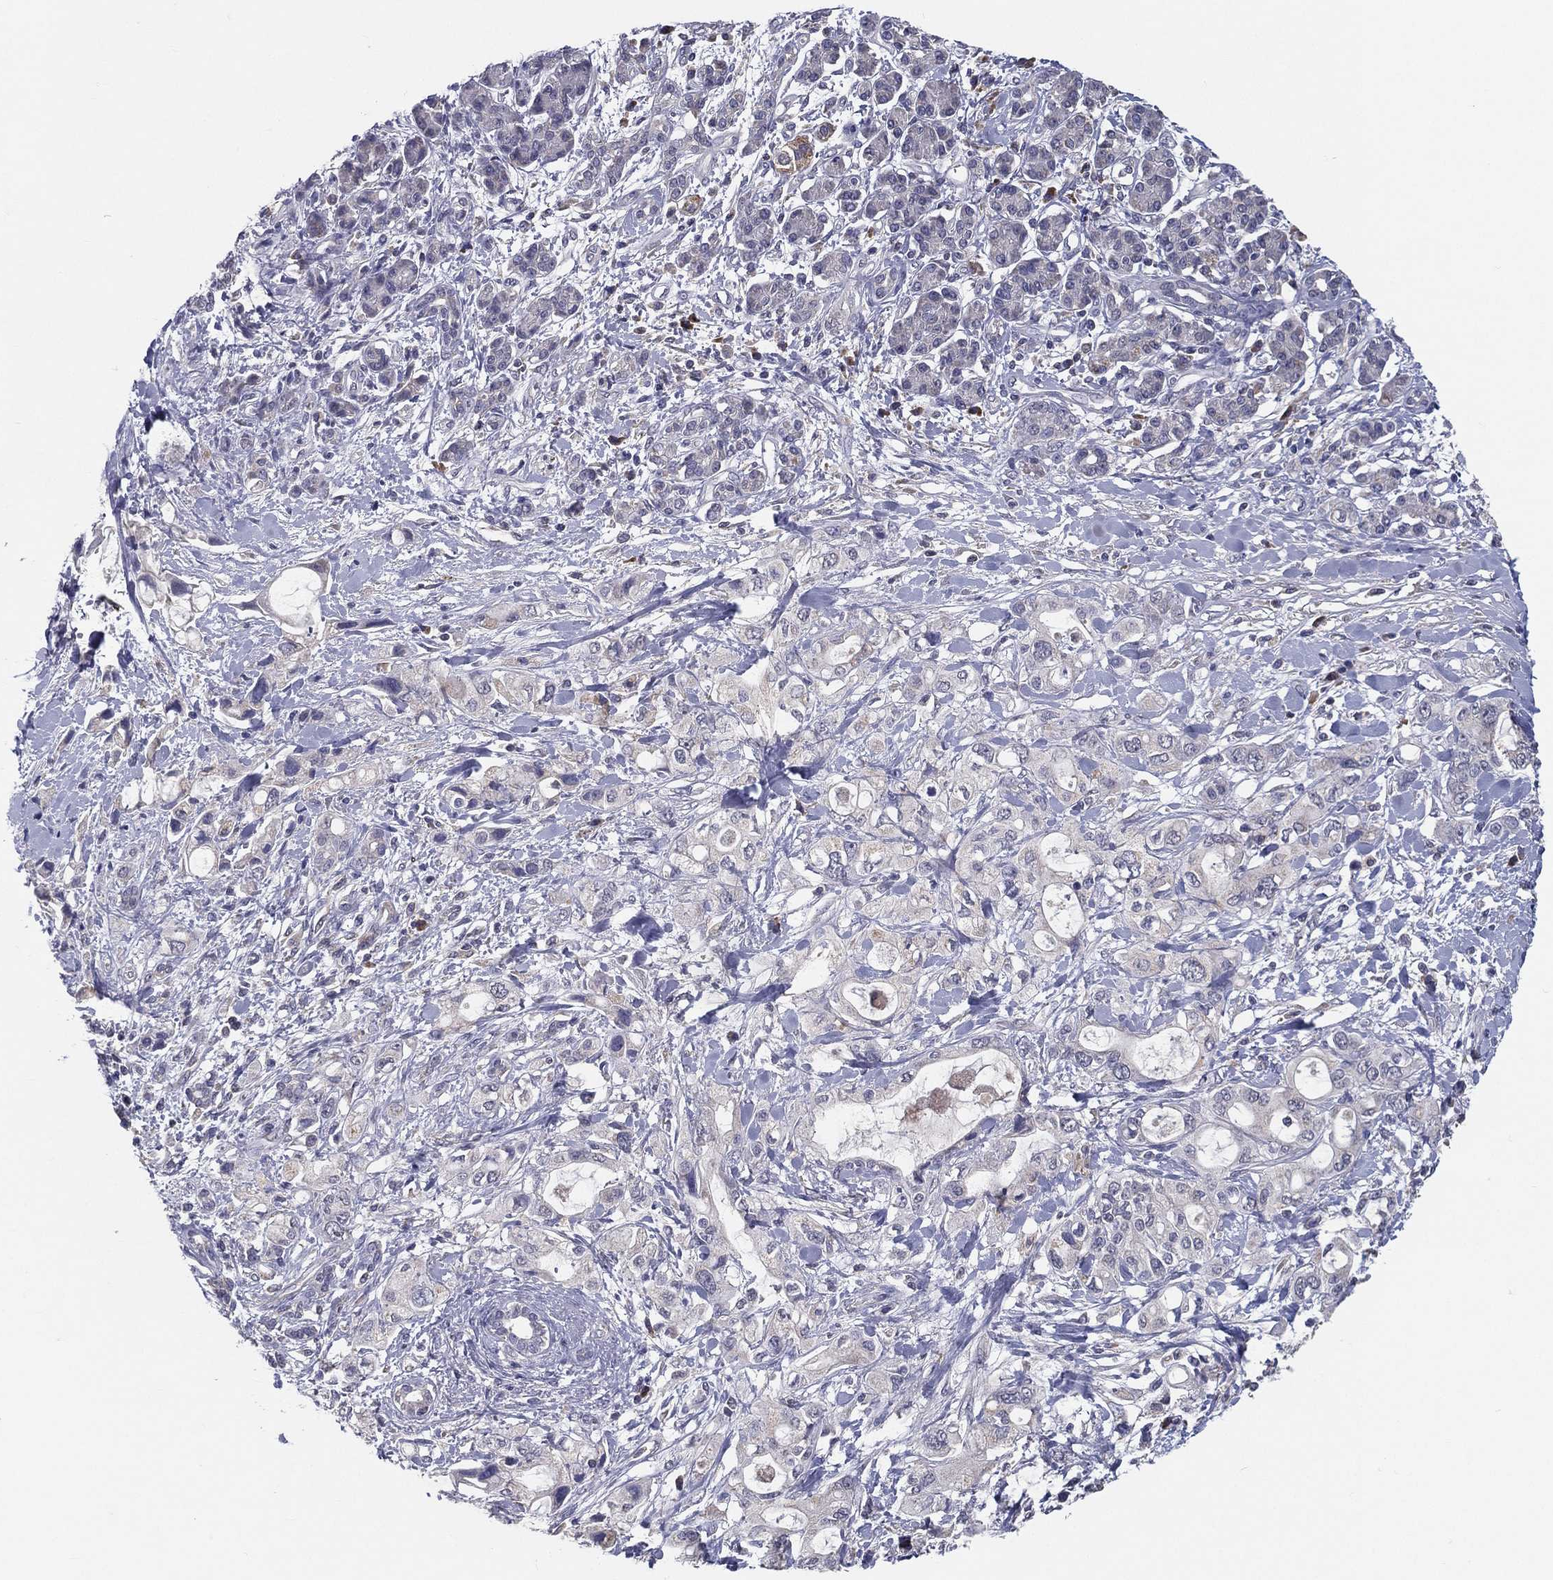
{"staining": {"intensity": "negative", "quantity": "none", "location": "none"}, "tissue": "pancreatic cancer", "cell_type": "Tumor cells", "image_type": "cancer", "snomed": [{"axis": "morphology", "description": "Adenocarcinoma, NOS"}, {"axis": "topography", "description": "Pancreas"}], "caption": "High magnification brightfield microscopy of adenocarcinoma (pancreatic) stained with DAB (3,3'-diaminobenzidine) (brown) and counterstained with hematoxylin (blue): tumor cells show no significant staining.", "gene": "PCSK1", "patient": {"sex": "female", "age": 56}}